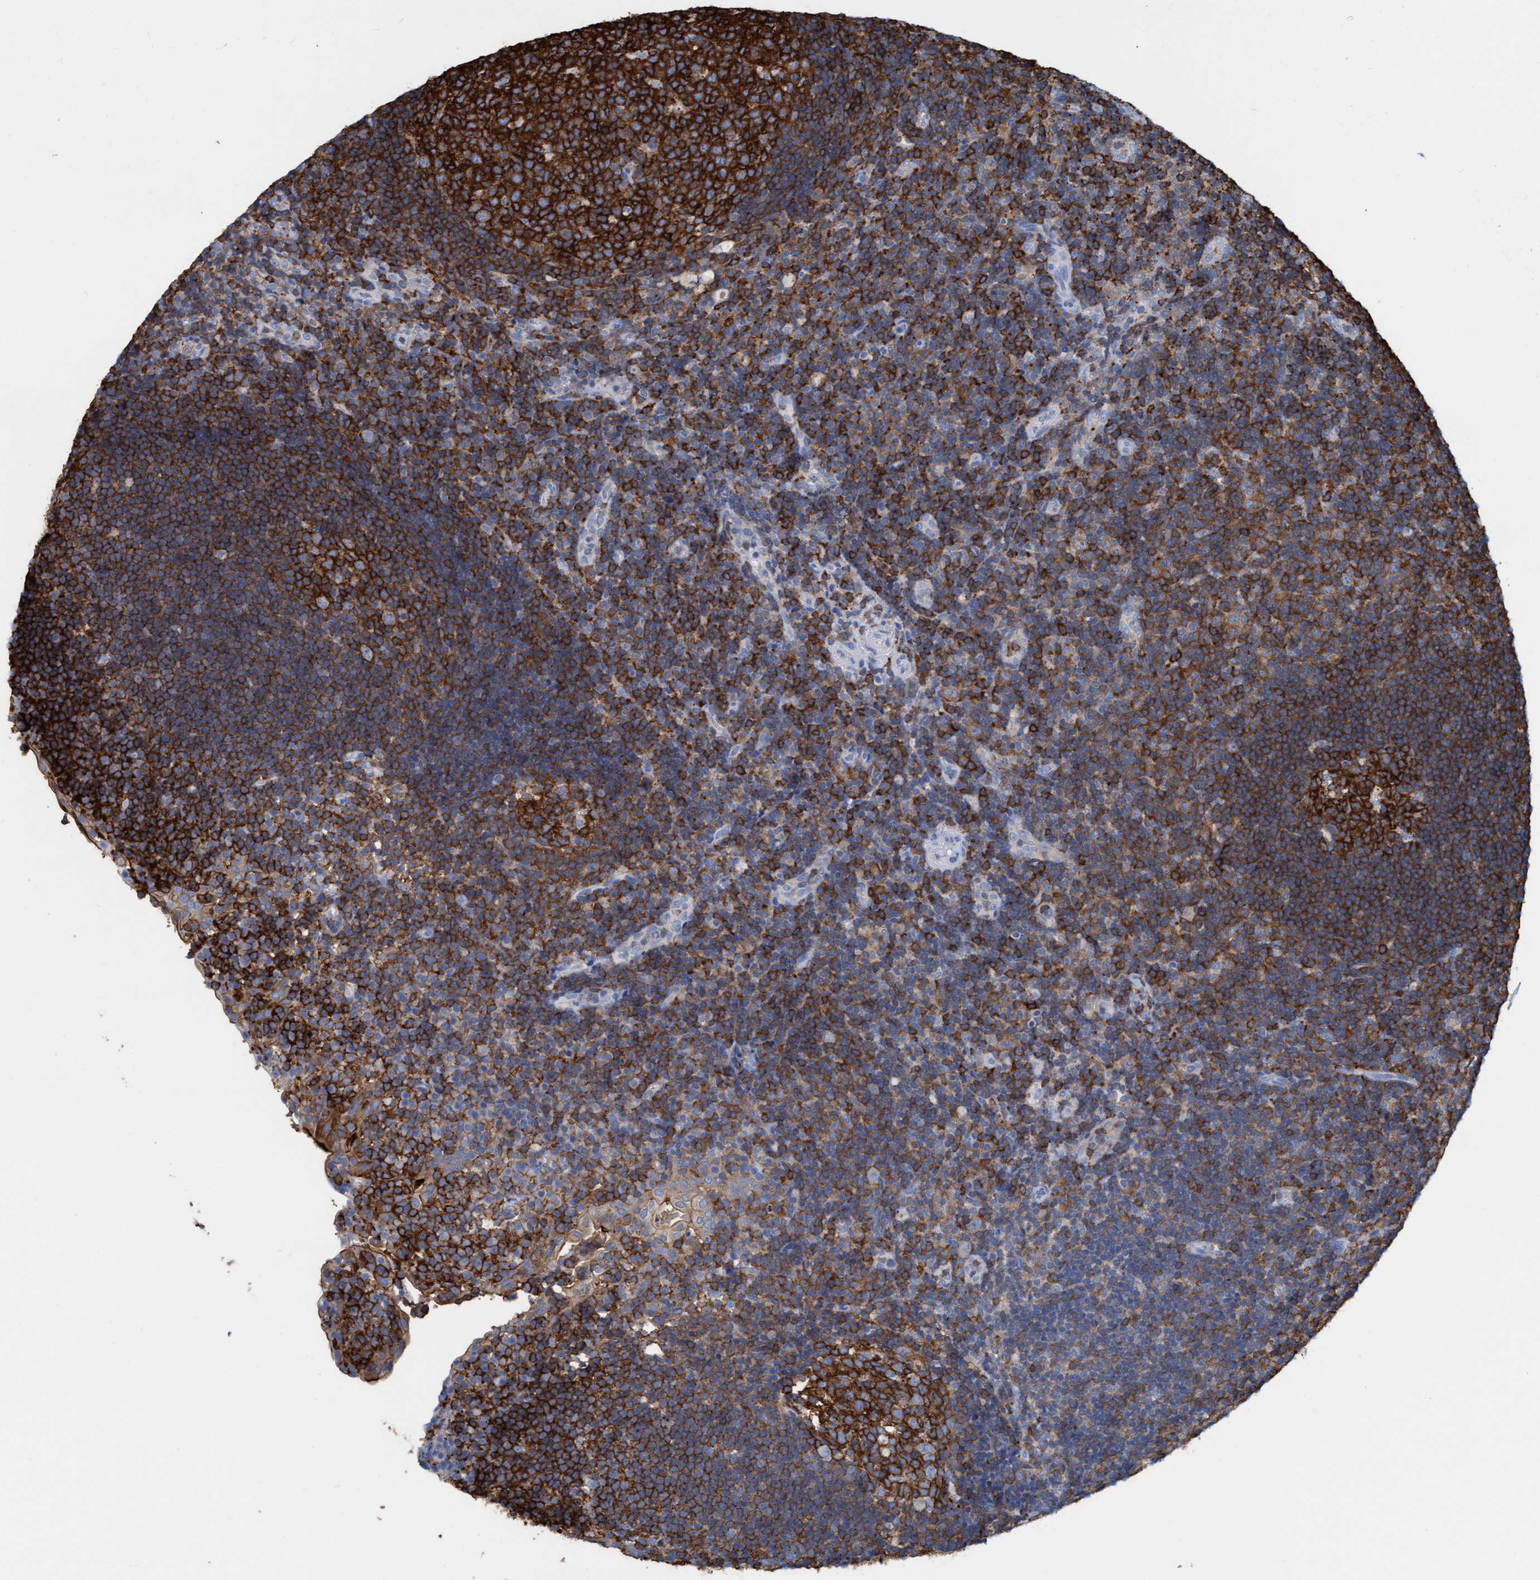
{"staining": {"intensity": "strong", "quantity": ">75%", "location": "cytoplasmic/membranous"}, "tissue": "tonsil", "cell_type": "Germinal center cells", "image_type": "normal", "snomed": [{"axis": "morphology", "description": "Normal tissue, NOS"}, {"axis": "topography", "description": "Tonsil"}], "caption": "There is high levels of strong cytoplasmic/membranous staining in germinal center cells of normal tonsil, as demonstrated by immunohistochemical staining (brown color).", "gene": "EZR", "patient": {"sex": "female", "age": 40}}